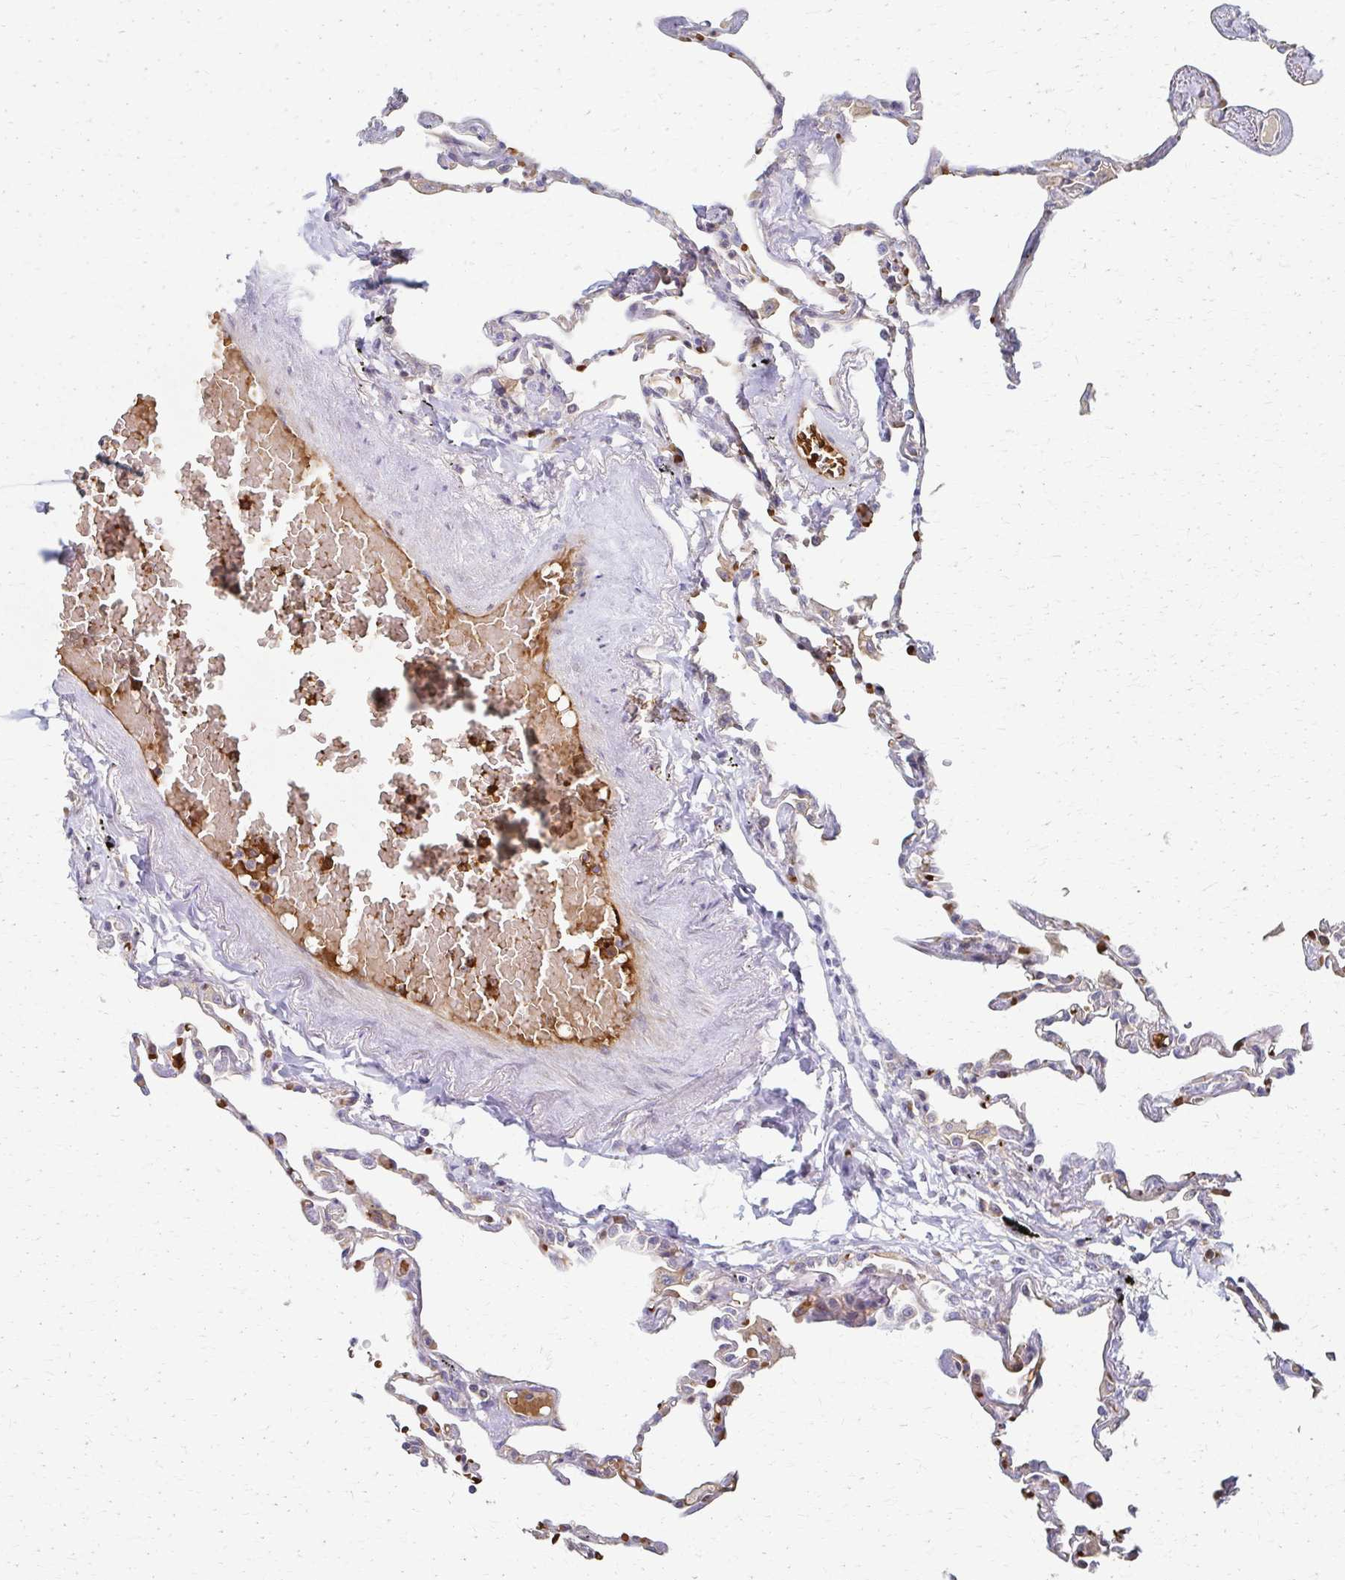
{"staining": {"intensity": "weak", "quantity": "25%-75%", "location": "cytoplasmic/membranous"}, "tissue": "lung", "cell_type": "Alveolar cells", "image_type": "normal", "snomed": [{"axis": "morphology", "description": "Normal tissue, NOS"}, {"axis": "topography", "description": "Lung"}], "caption": "Immunohistochemical staining of unremarkable lung shows low levels of weak cytoplasmic/membranous positivity in approximately 25%-75% of alveolar cells. (IHC, brightfield microscopy, high magnification).", "gene": "SKA2", "patient": {"sex": "female", "age": 67}}